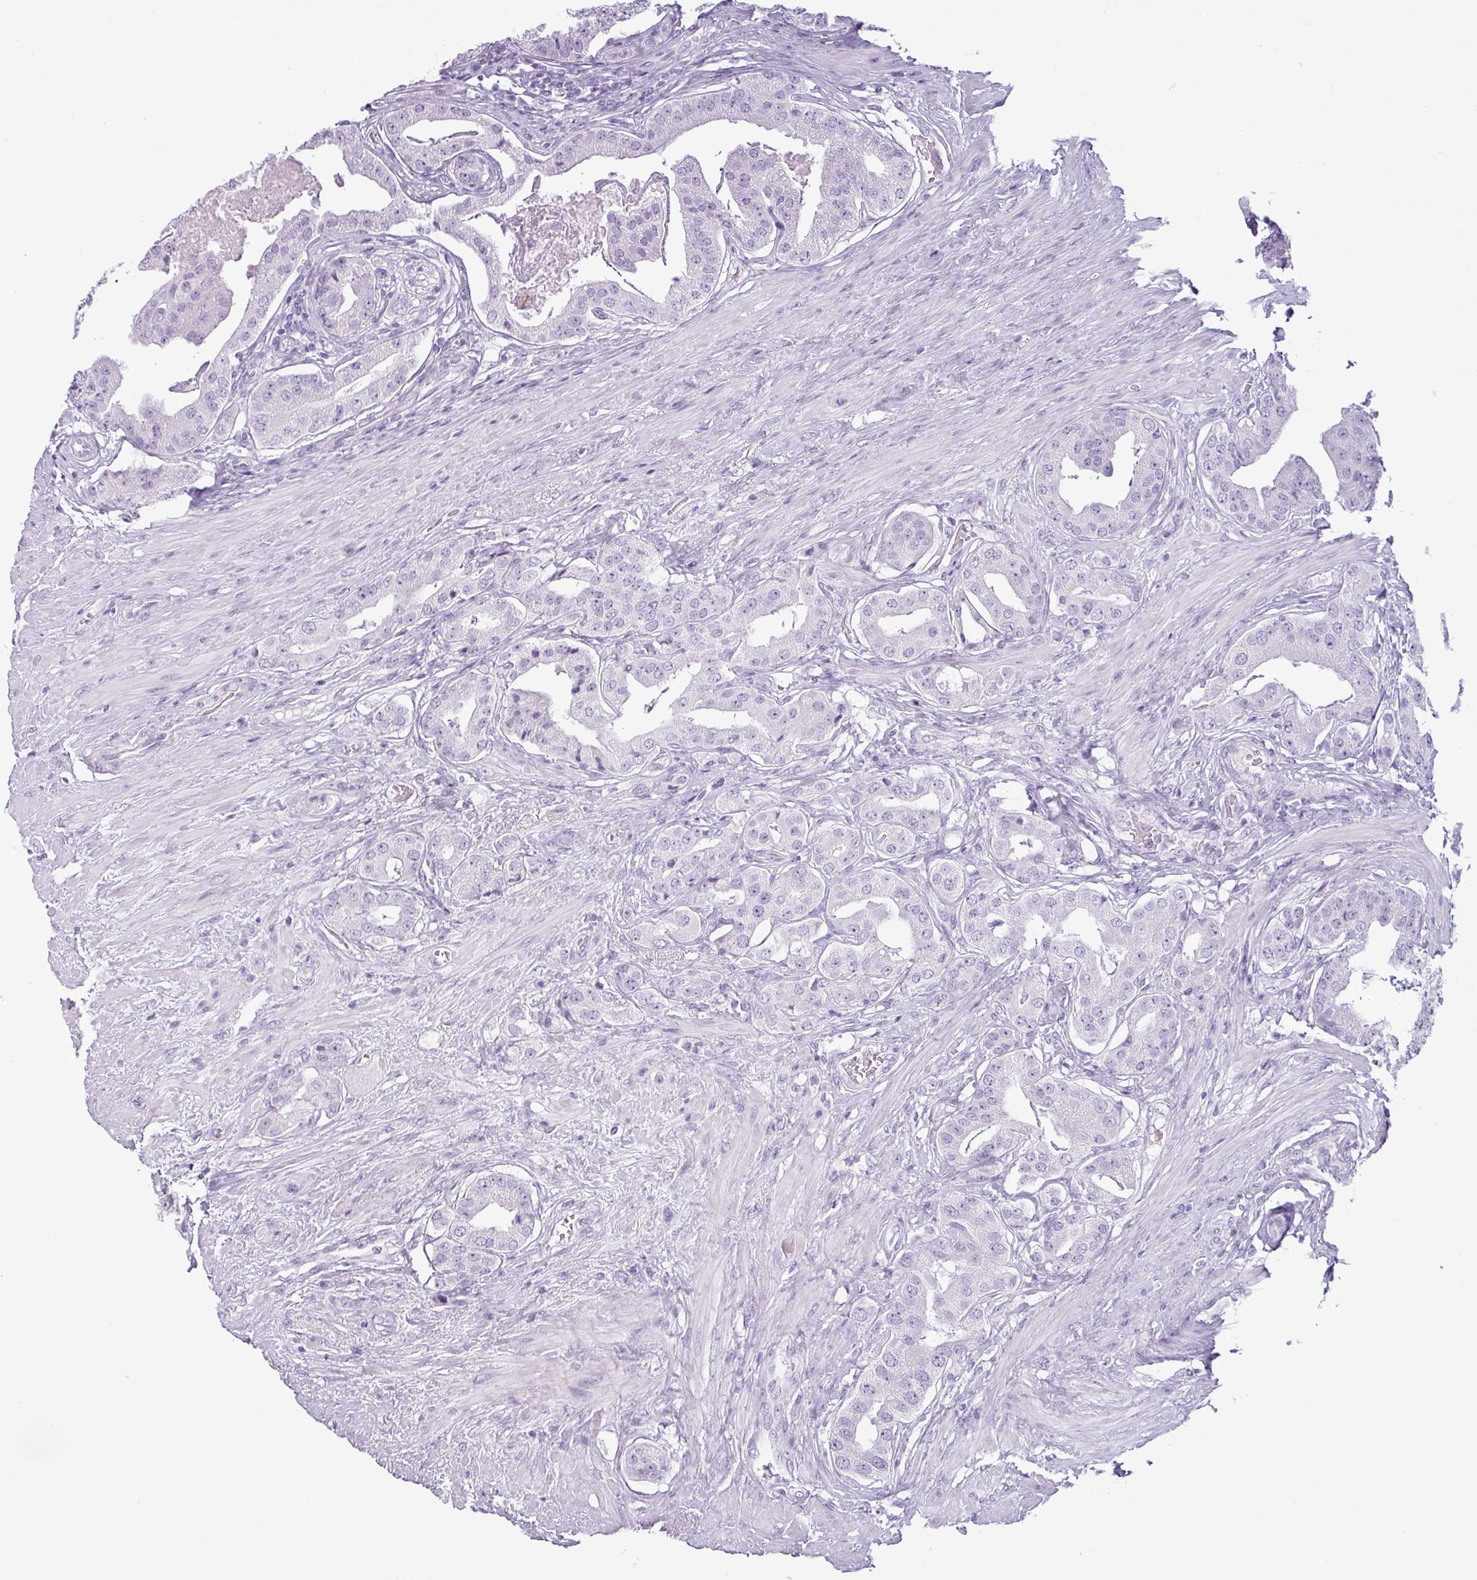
{"staining": {"intensity": "negative", "quantity": "none", "location": "none"}, "tissue": "prostate cancer", "cell_type": "Tumor cells", "image_type": "cancer", "snomed": [{"axis": "morphology", "description": "Adenocarcinoma, High grade"}, {"axis": "topography", "description": "Prostate"}], "caption": "This image is of adenocarcinoma (high-grade) (prostate) stained with immunohistochemistry (IHC) to label a protein in brown with the nuclei are counter-stained blue. There is no staining in tumor cells.", "gene": "CDH16", "patient": {"sex": "male", "age": 63}}